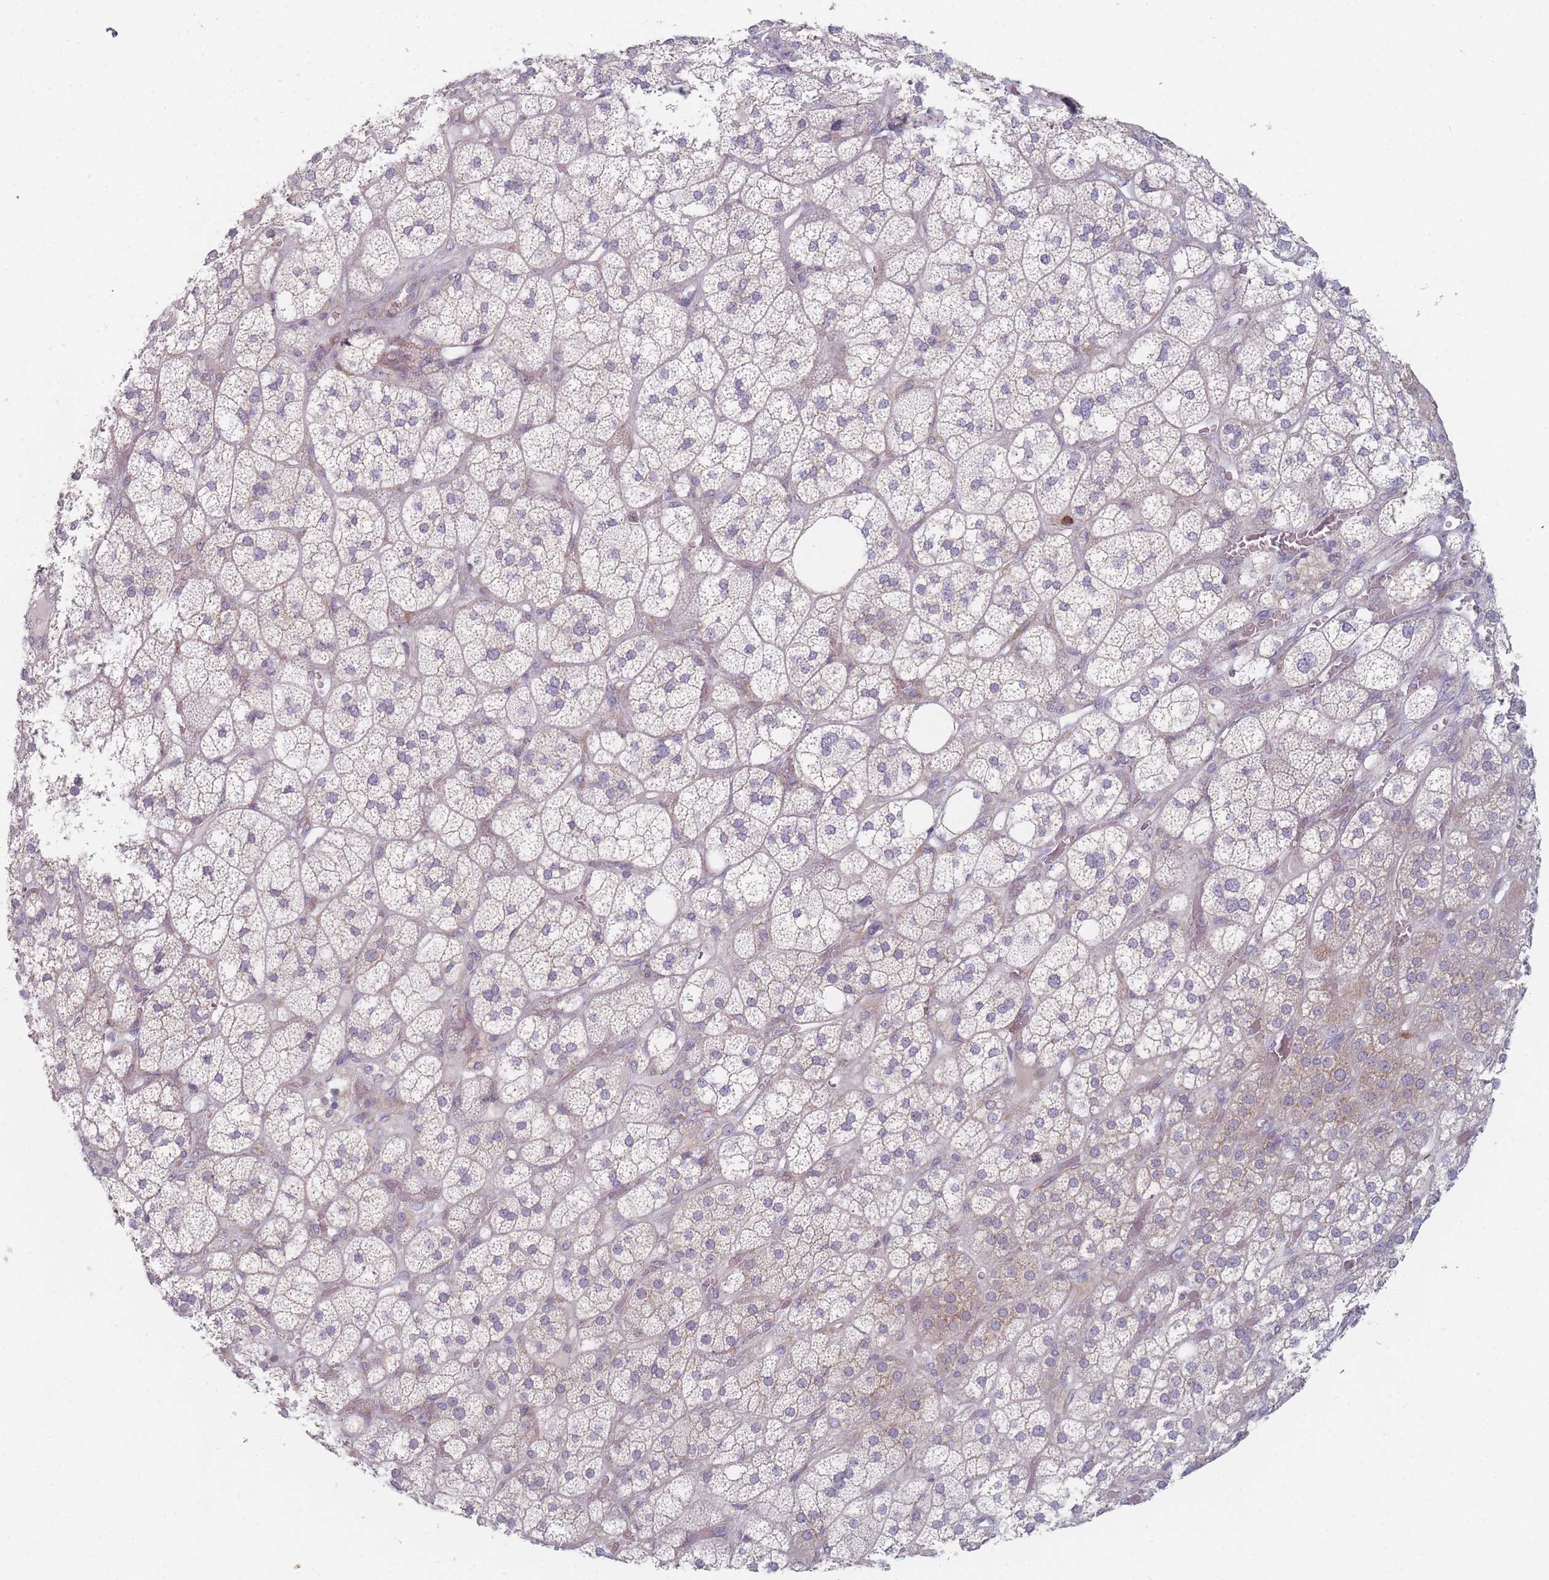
{"staining": {"intensity": "negative", "quantity": "none", "location": "none"}, "tissue": "adrenal gland", "cell_type": "Glandular cells", "image_type": "normal", "snomed": [{"axis": "morphology", "description": "Normal tissue, NOS"}, {"axis": "topography", "description": "Adrenal gland"}], "caption": "This is an IHC image of unremarkable adrenal gland. There is no expression in glandular cells.", "gene": "CACNG5", "patient": {"sex": "male", "age": 61}}